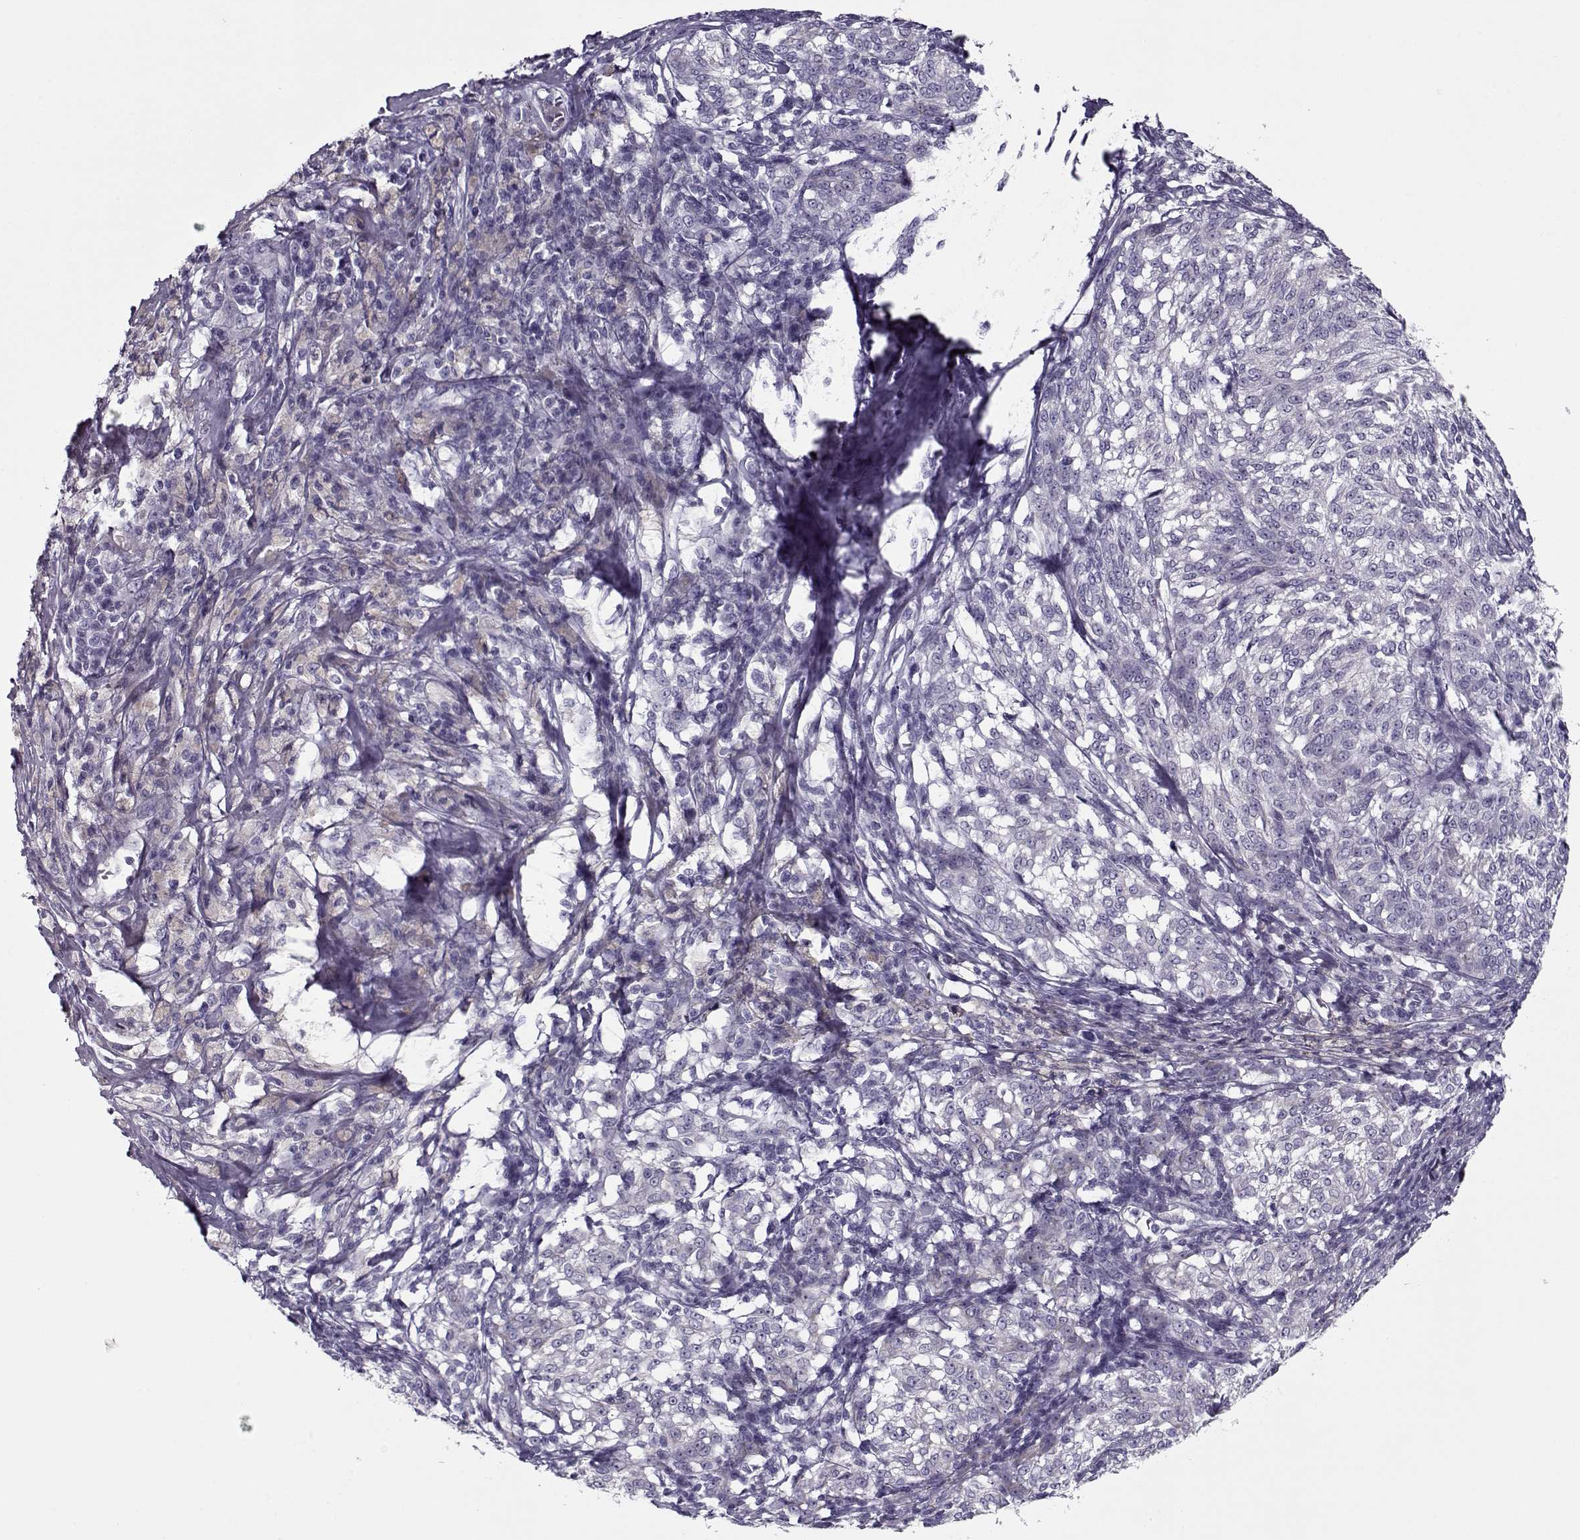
{"staining": {"intensity": "weak", "quantity": "<25%", "location": "cytoplasmic/membranous"}, "tissue": "melanoma", "cell_type": "Tumor cells", "image_type": "cancer", "snomed": [{"axis": "morphology", "description": "Malignant melanoma, NOS"}, {"axis": "topography", "description": "Skin"}], "caption": "Protein analysis of malignant melanoma reveals no significant positivity in tumor cells.", "gene": "PP2D1", "patient": {"sex": "female", "age": 72}}